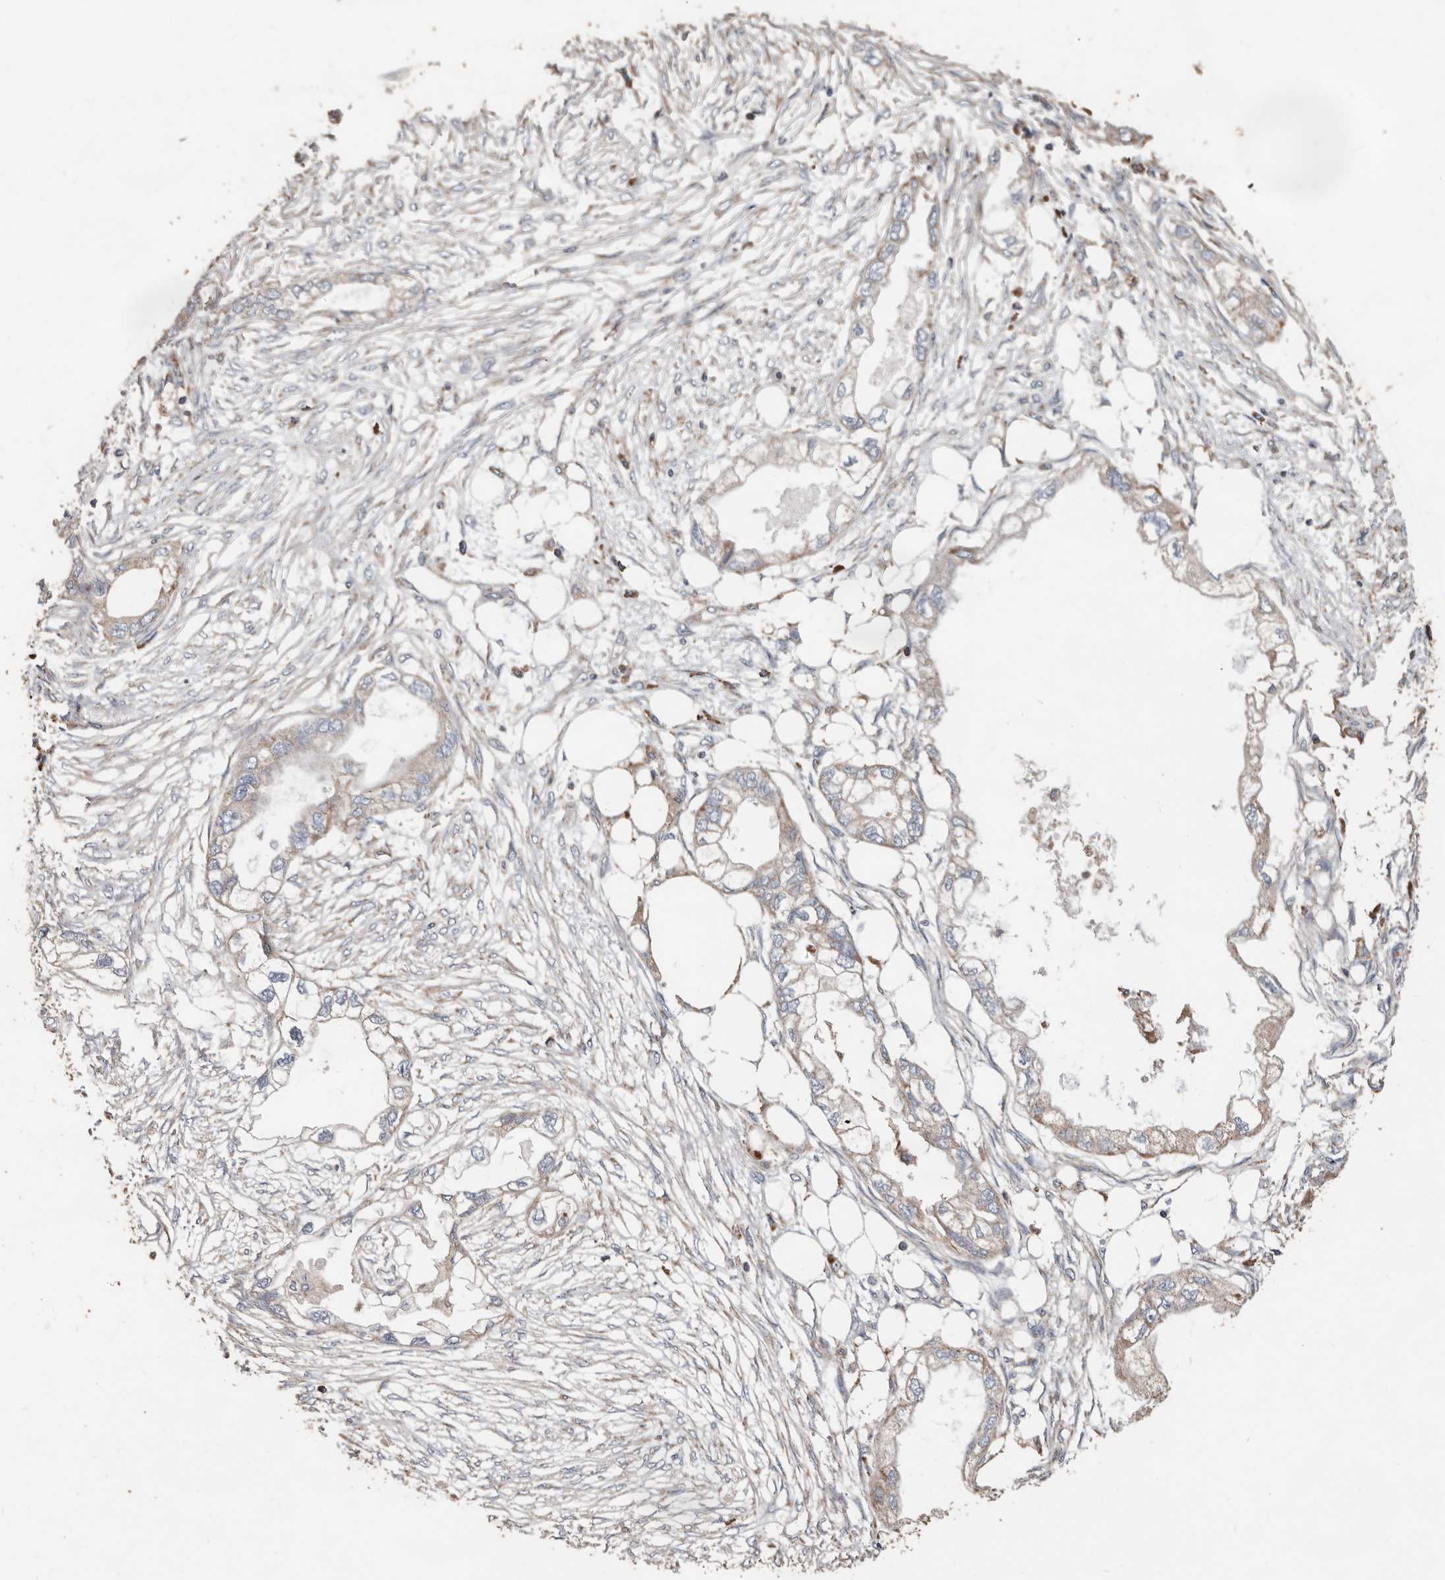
{"staining": {"intensity": "moderate", "quantity": "<25%", "location": "cytoplasmic/membranous"}, "tissue": "endometrial cancer", "cell_type": "Tumor cells", "image_type": "cancer", "snomed": [{"axis": "morphology", "description": "Adenocarcinoma, NOS"}, {"axis": "morphology", "description": "Adenocarcinoma, metastatic, NOS"}, {"axis": "topography", "description": "Adipose tissue"}, {"axis": "topography", "description": "Endometrium"}], "caption": "Immunohistochemistry (IHC) of human endometrial adenocarcinoma reveals low levels of moderate cytoplasmic/membranous staining in about <25% of tumor cells.", "gene": "OSGIN2", "patient": {"sex": "female", "age": 67}}